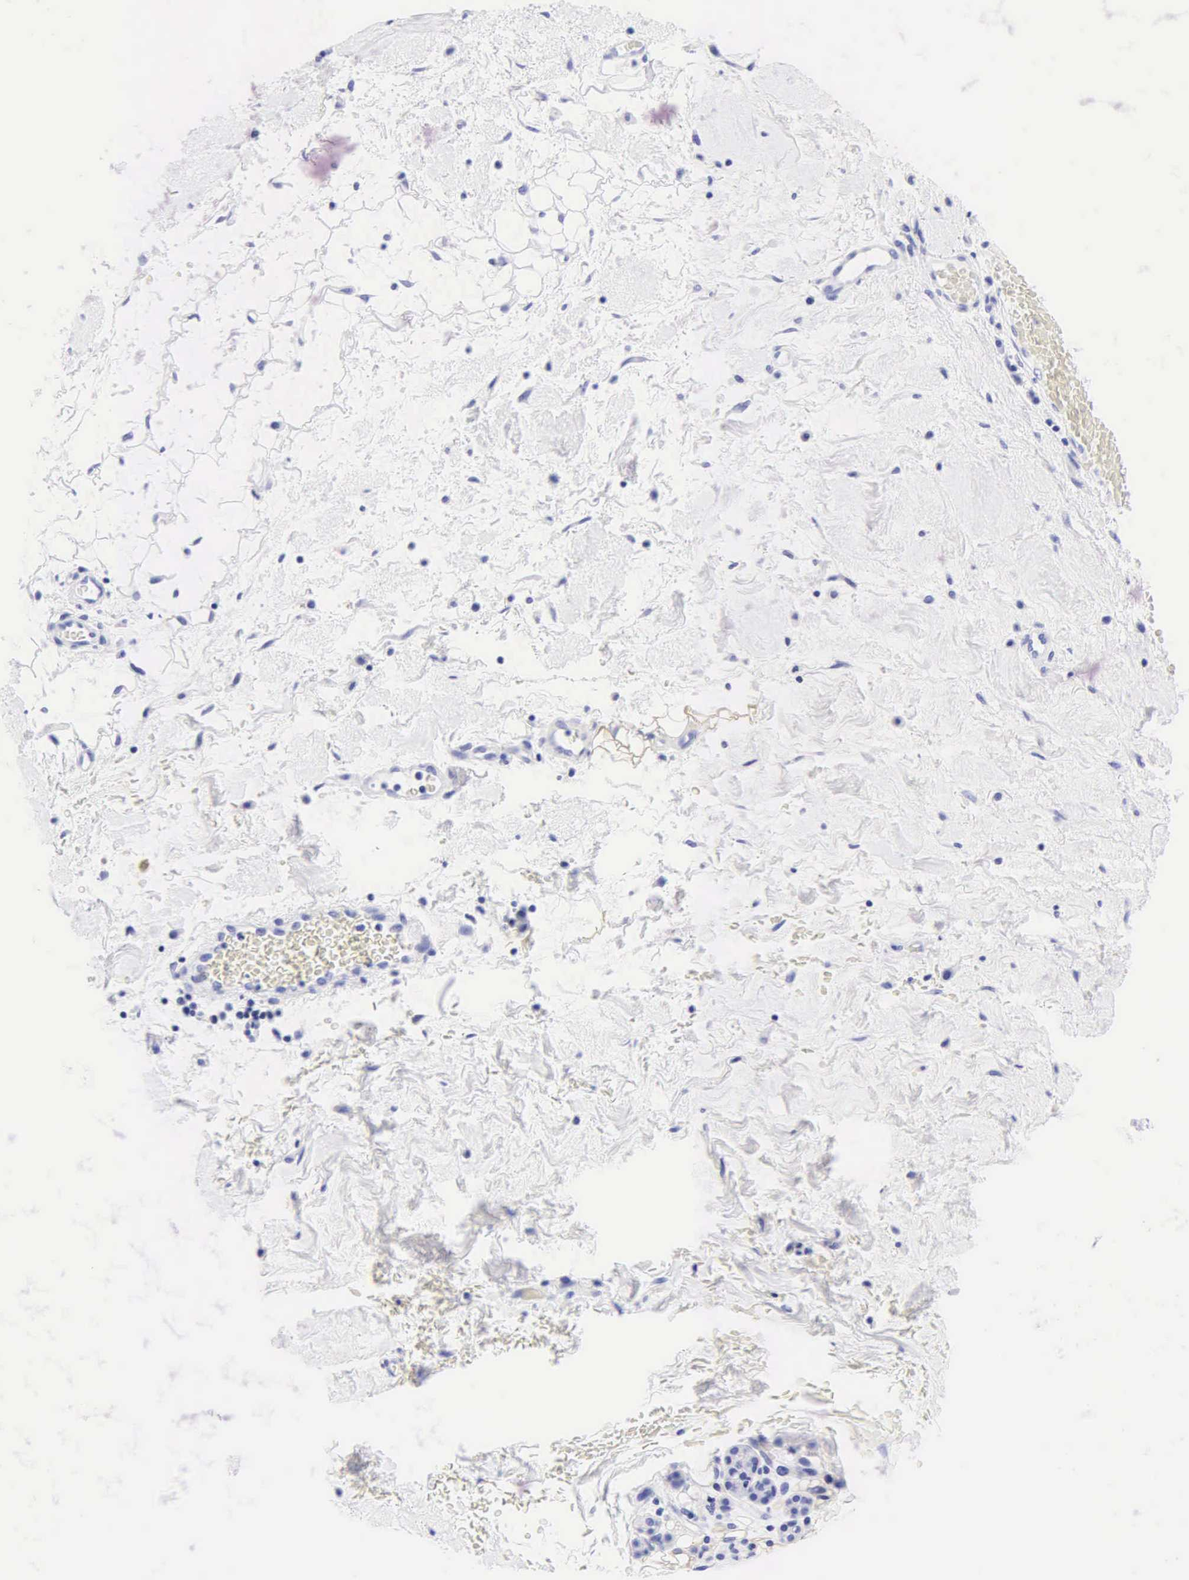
{"staining": {"intensity": "negative", "quantity": "none", "location": "none"}, "tissue": "skin cancer", "cell_type": "Tumor cells", "image_type": "cancer", "snomed": [{"axis": "morphology", "description": "Squamous cell carcinoma, NOS"}, {"axis": "topography", "description": "Skin"}], "caption": "An immunohistochemistry (IHC) image of skin cancer is shown. There is no staining in tumor cells of skin cancer.", "gene": "KRT20", "patient": {"sex": "male", "age": 84}}